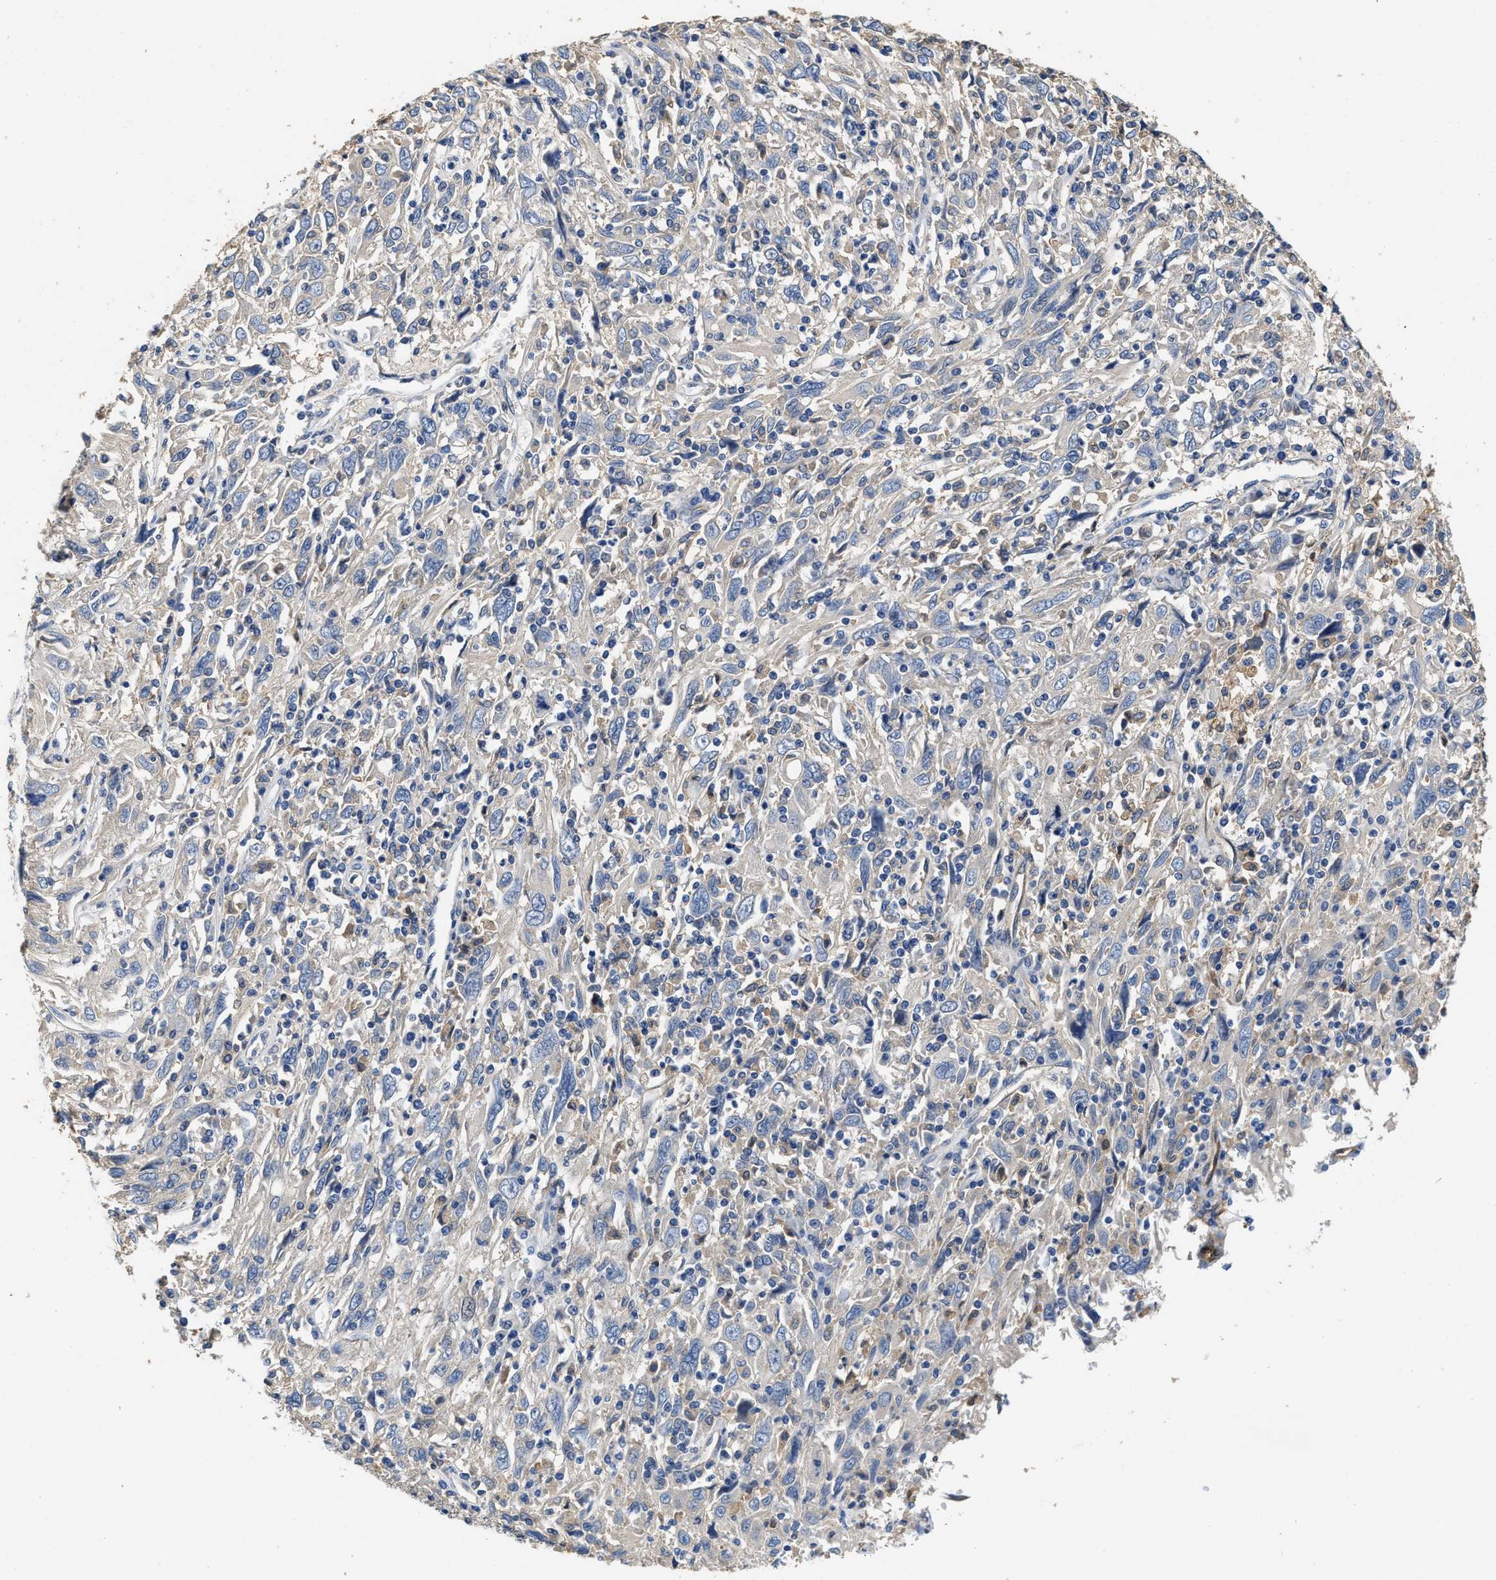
{"staining": {"intensity": "negative", "quantity": "none", "location": "none"}, "tissue": "cervical cancer", "cell_type": "Tumor cells", "image_type": "cancer", "snomed": [{"axis": "morphology", "description": "Squamous cell carcinoma, NOS"}, {"axis": "topography", "description": "Cervix"}], "caption": "There is no significant positivity in tumor cells of cervical cancer (squamous cell carcinoma).", "gene": "PEG10", "patient": {"sex": "female", "age": 46}}